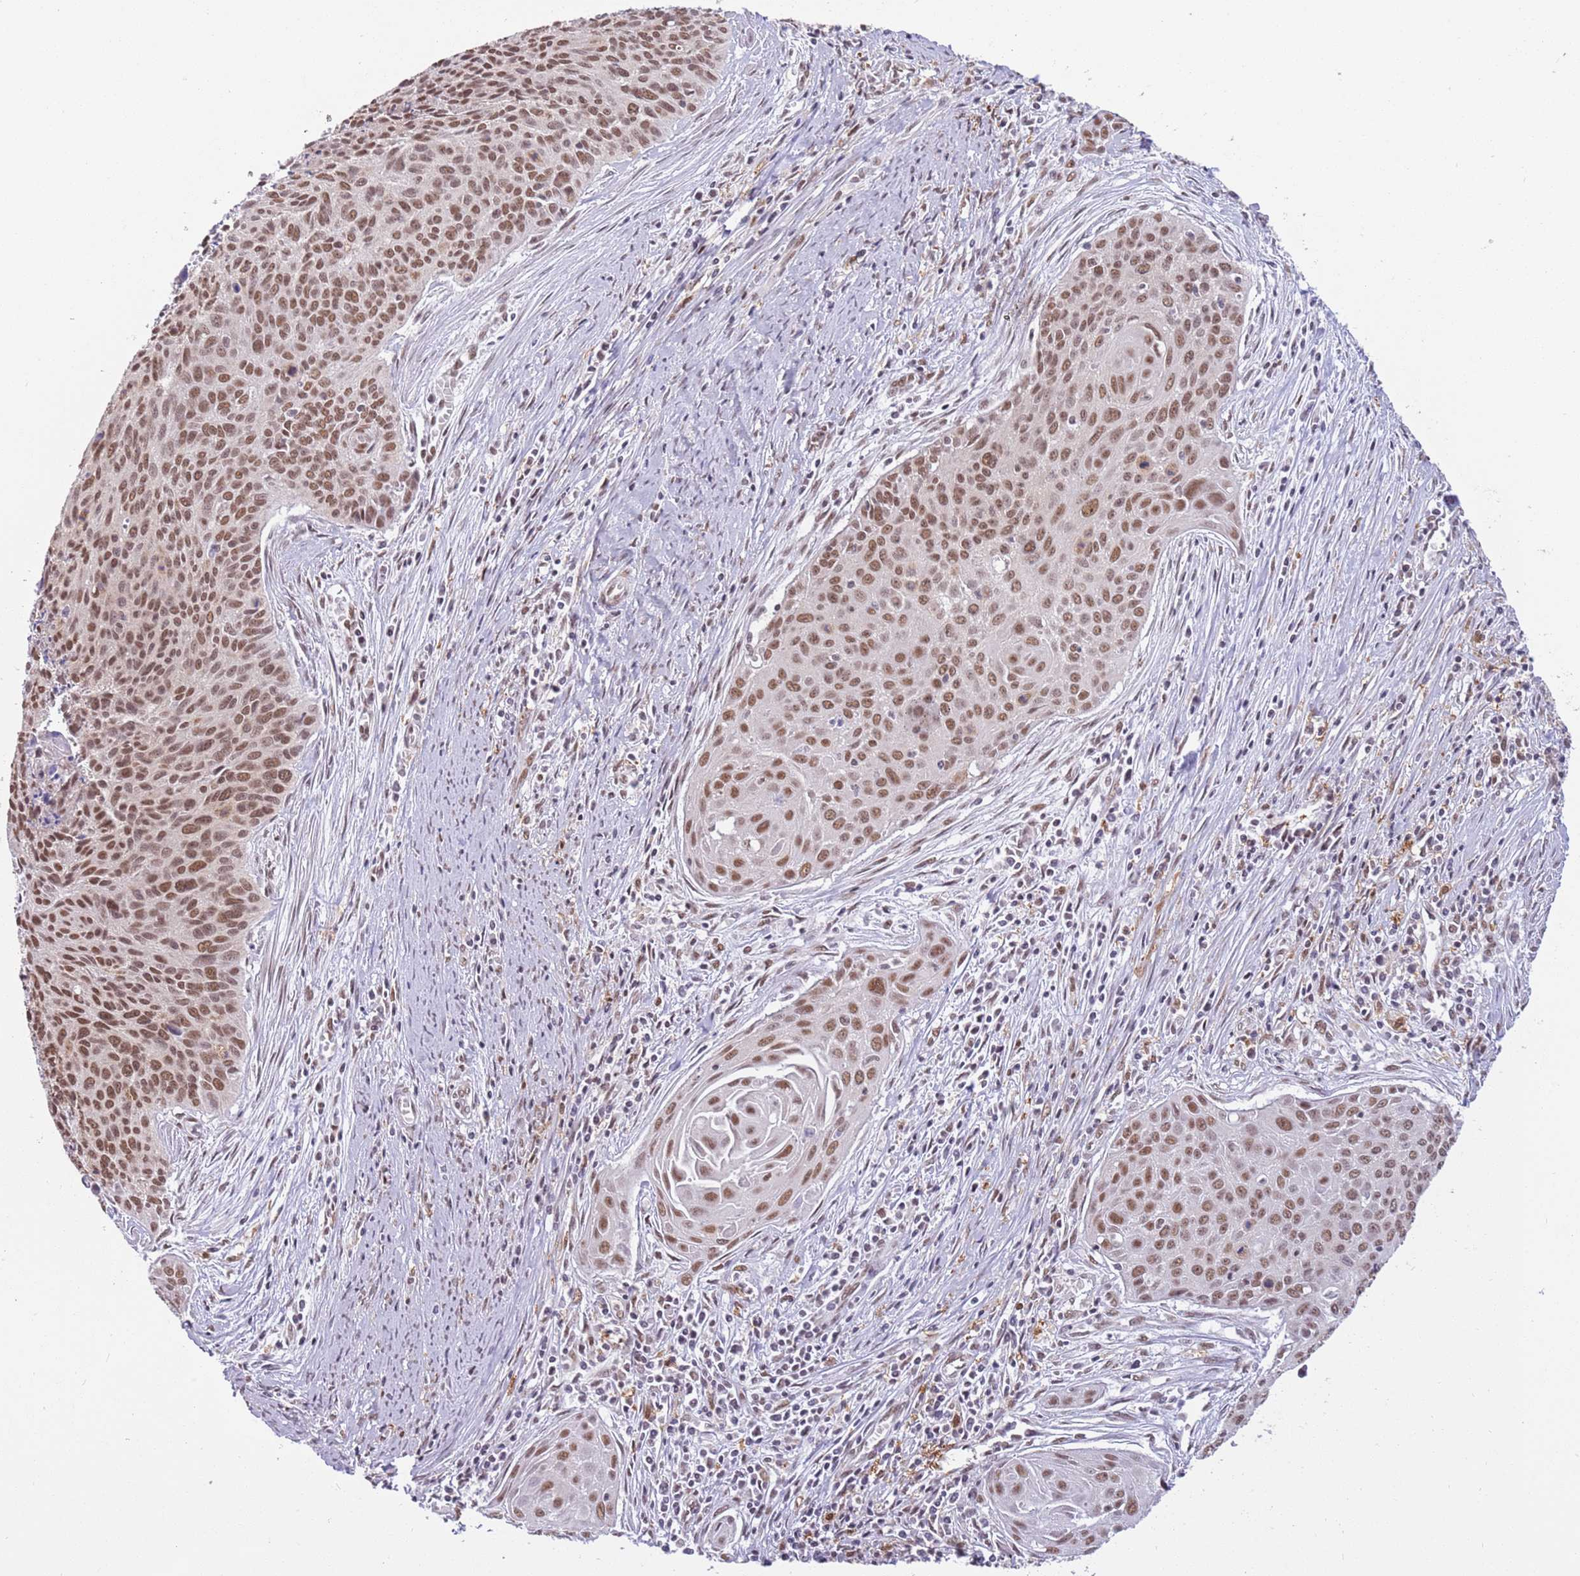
{"staining": {"intensity": "moderate", "quantity": ">75%", "location": "nuclear"}, "tissue": "cervical cancer", "cell_type": "Tumor cells", "image_type": "cancer", "snomed": [{"axis": "morphology", "description": "Squamous cell carcinoma, NOS"}, {"axis": "topography", "description": "Cervix"}], "caption": "Immunohistochemical staining of human cervical squamous cell carcinoma exhibits medium levels of moderate nuclear staining in about >75% of tumor cells. The staining is performed using DAB (3,3'-diaminobenzidine) brown chromogen to label protein expression. The nuclei are counter-stained blue using hematoxylin.", "gene": "TRIM32", "patient": {"sex": "female", "age": 55}}